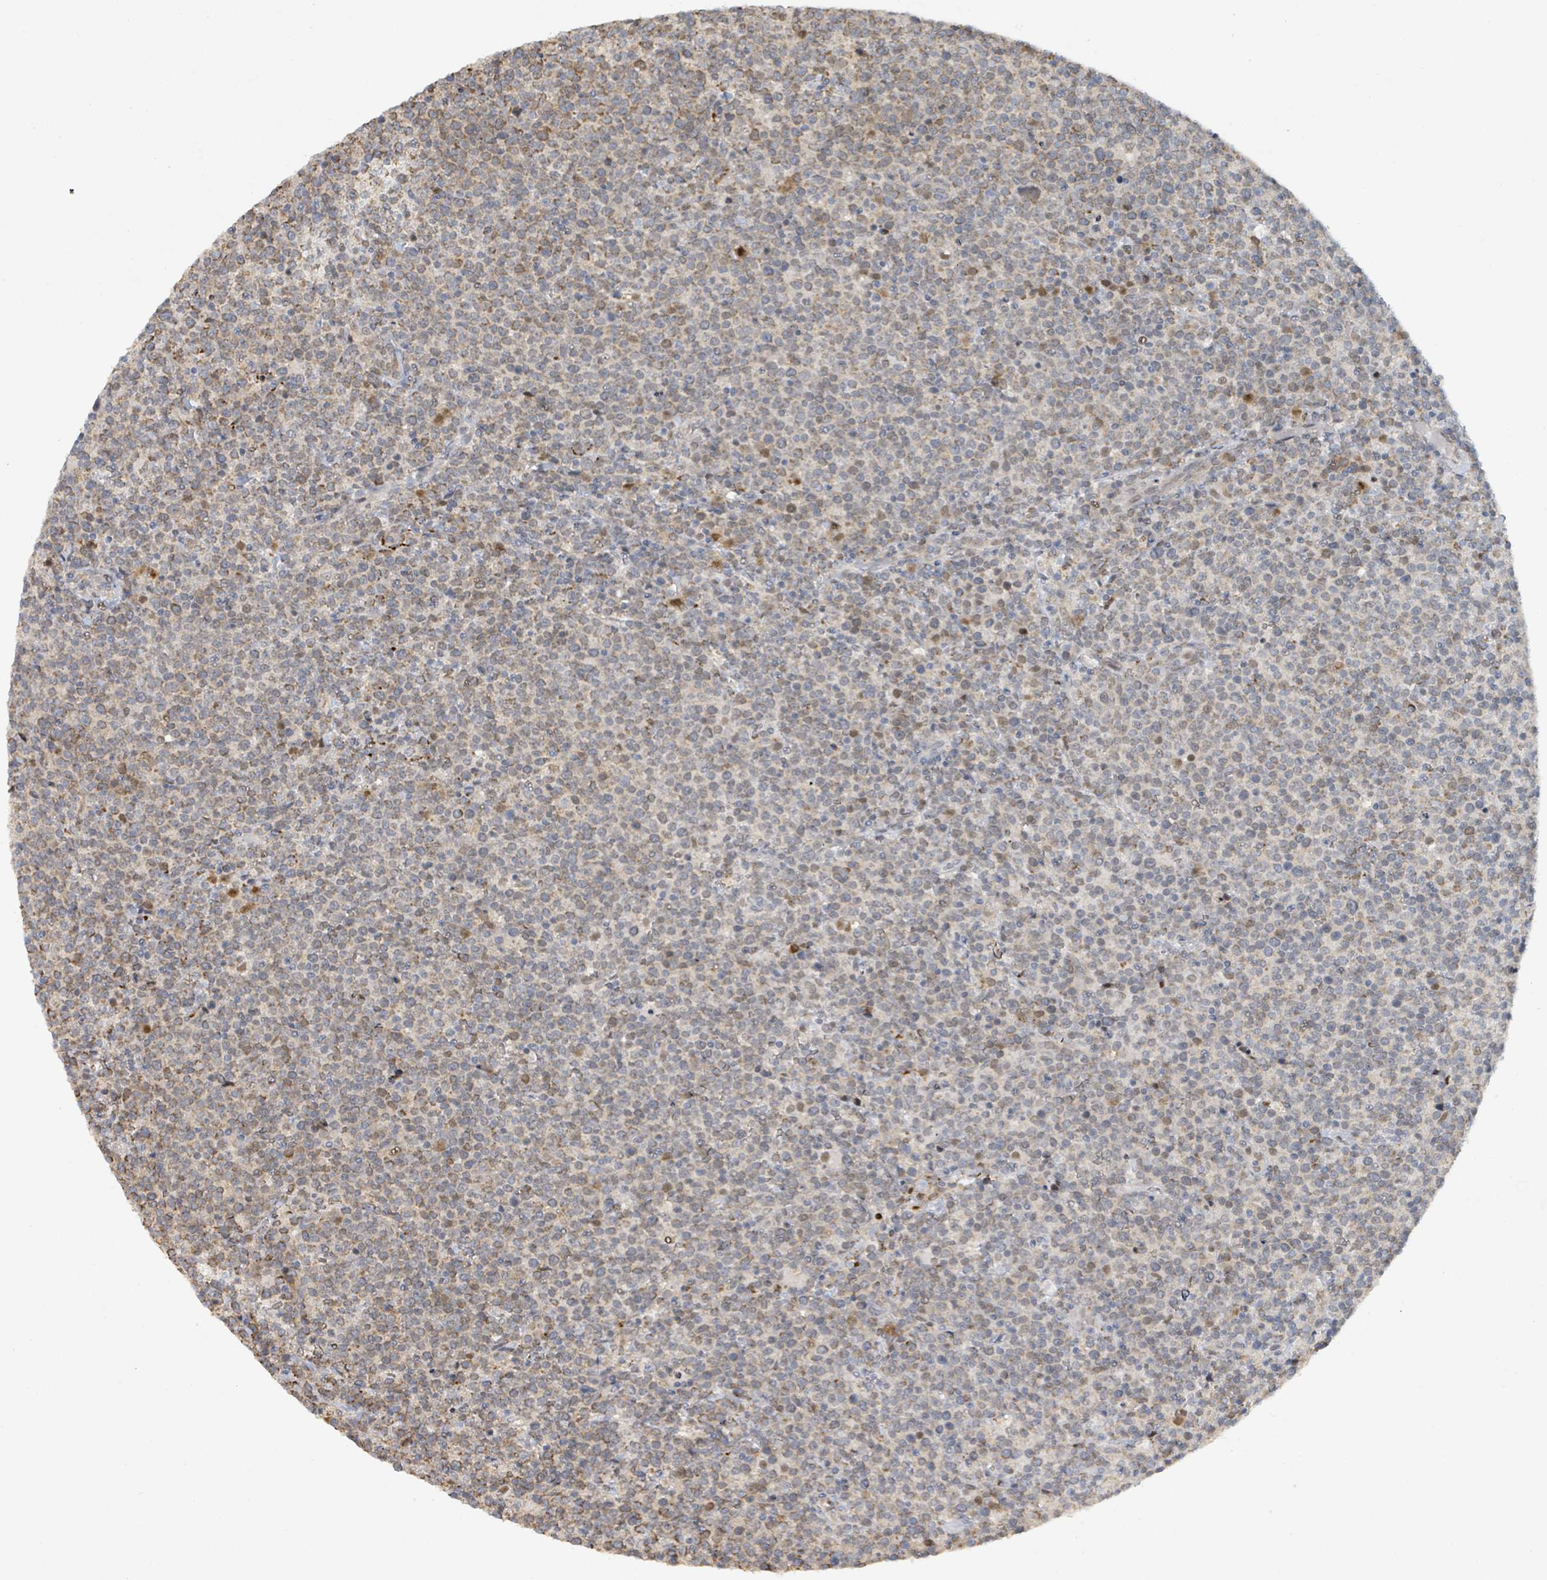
{"staining": {"intensity": "weak", "quantity": "25%-75%", "location": "cytoplasmic/membranous"}, "tissue": "lymphoma", "cell_type": "Tumor cells", "image_type": "cancer", "snomed": [{"axis": "morphology", "description": "Malignant lymphoma, non-Hodgkin's type, High grade"}, {"axis": "topography", "description": "Lymph node"}], "caption": "DAB (3,3'-diaminobenzidine) immunohistochemical staining of high-grade malignant lymphoma, non-Hodgkin's type exhibits weak cytoplasmic/membranous protein expression in about 25%-75% of tumor cells.", "gene": "PSMB7", "patient": {"sex": "male", "age": 61}}